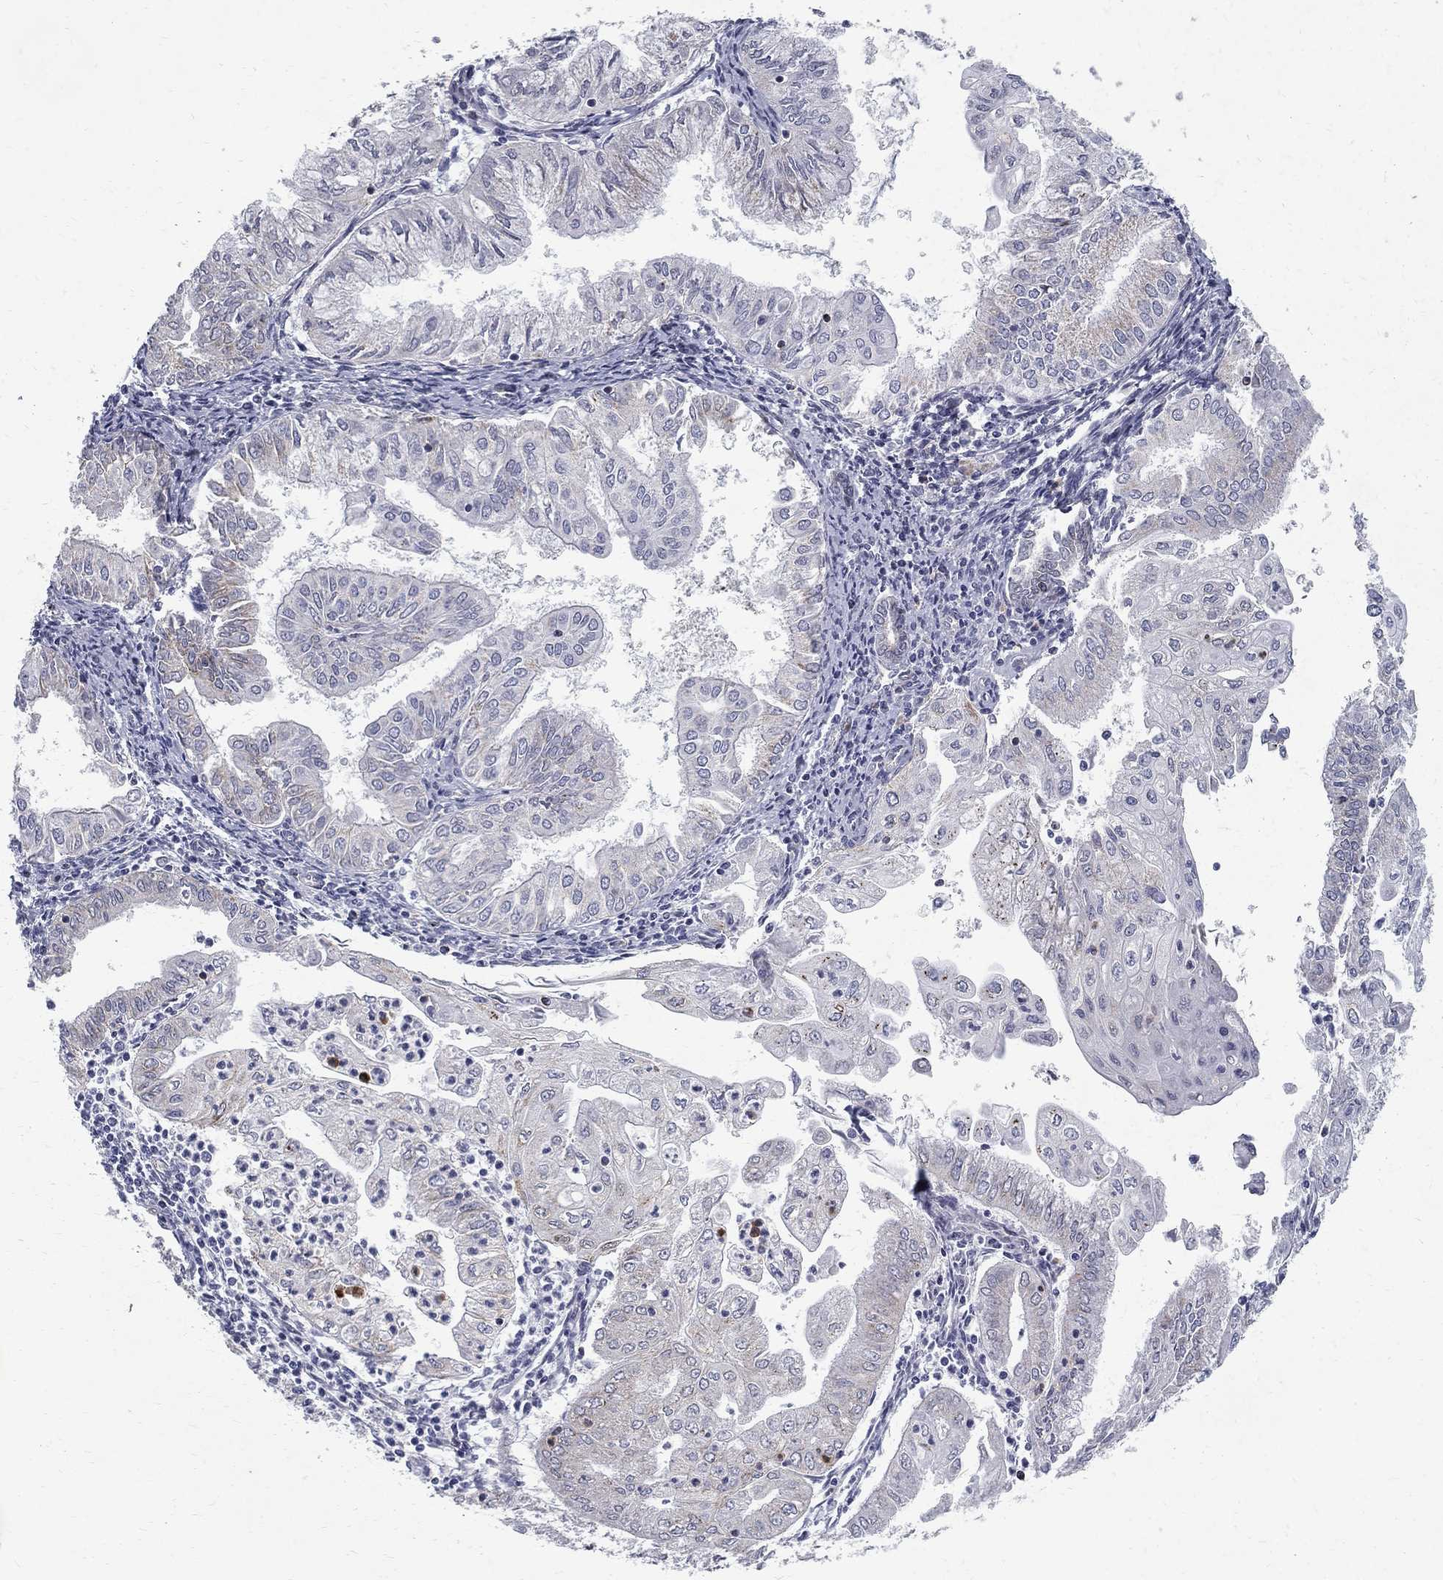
{"staining": {"intensity": "negative", "quantity": "none", "location": "none"}, "tissue": "endometrial cancer", "cell_type": "Tumor cells", "image_type": "cancer", "snomed": [{"axis": "morphology", "description": "Adenocarcinoma, NOS"}, {"axis": "topography", "description": "Endometrium"}], "caption": "An immunohistochemistry micrograph of adenocarcinoma (endometrial) is shown. There is no staining in tumor cells of adenocarcinoma (endometrial).", "gene": "CLIC6", "patient": {"sex": "female", "age": 56}}